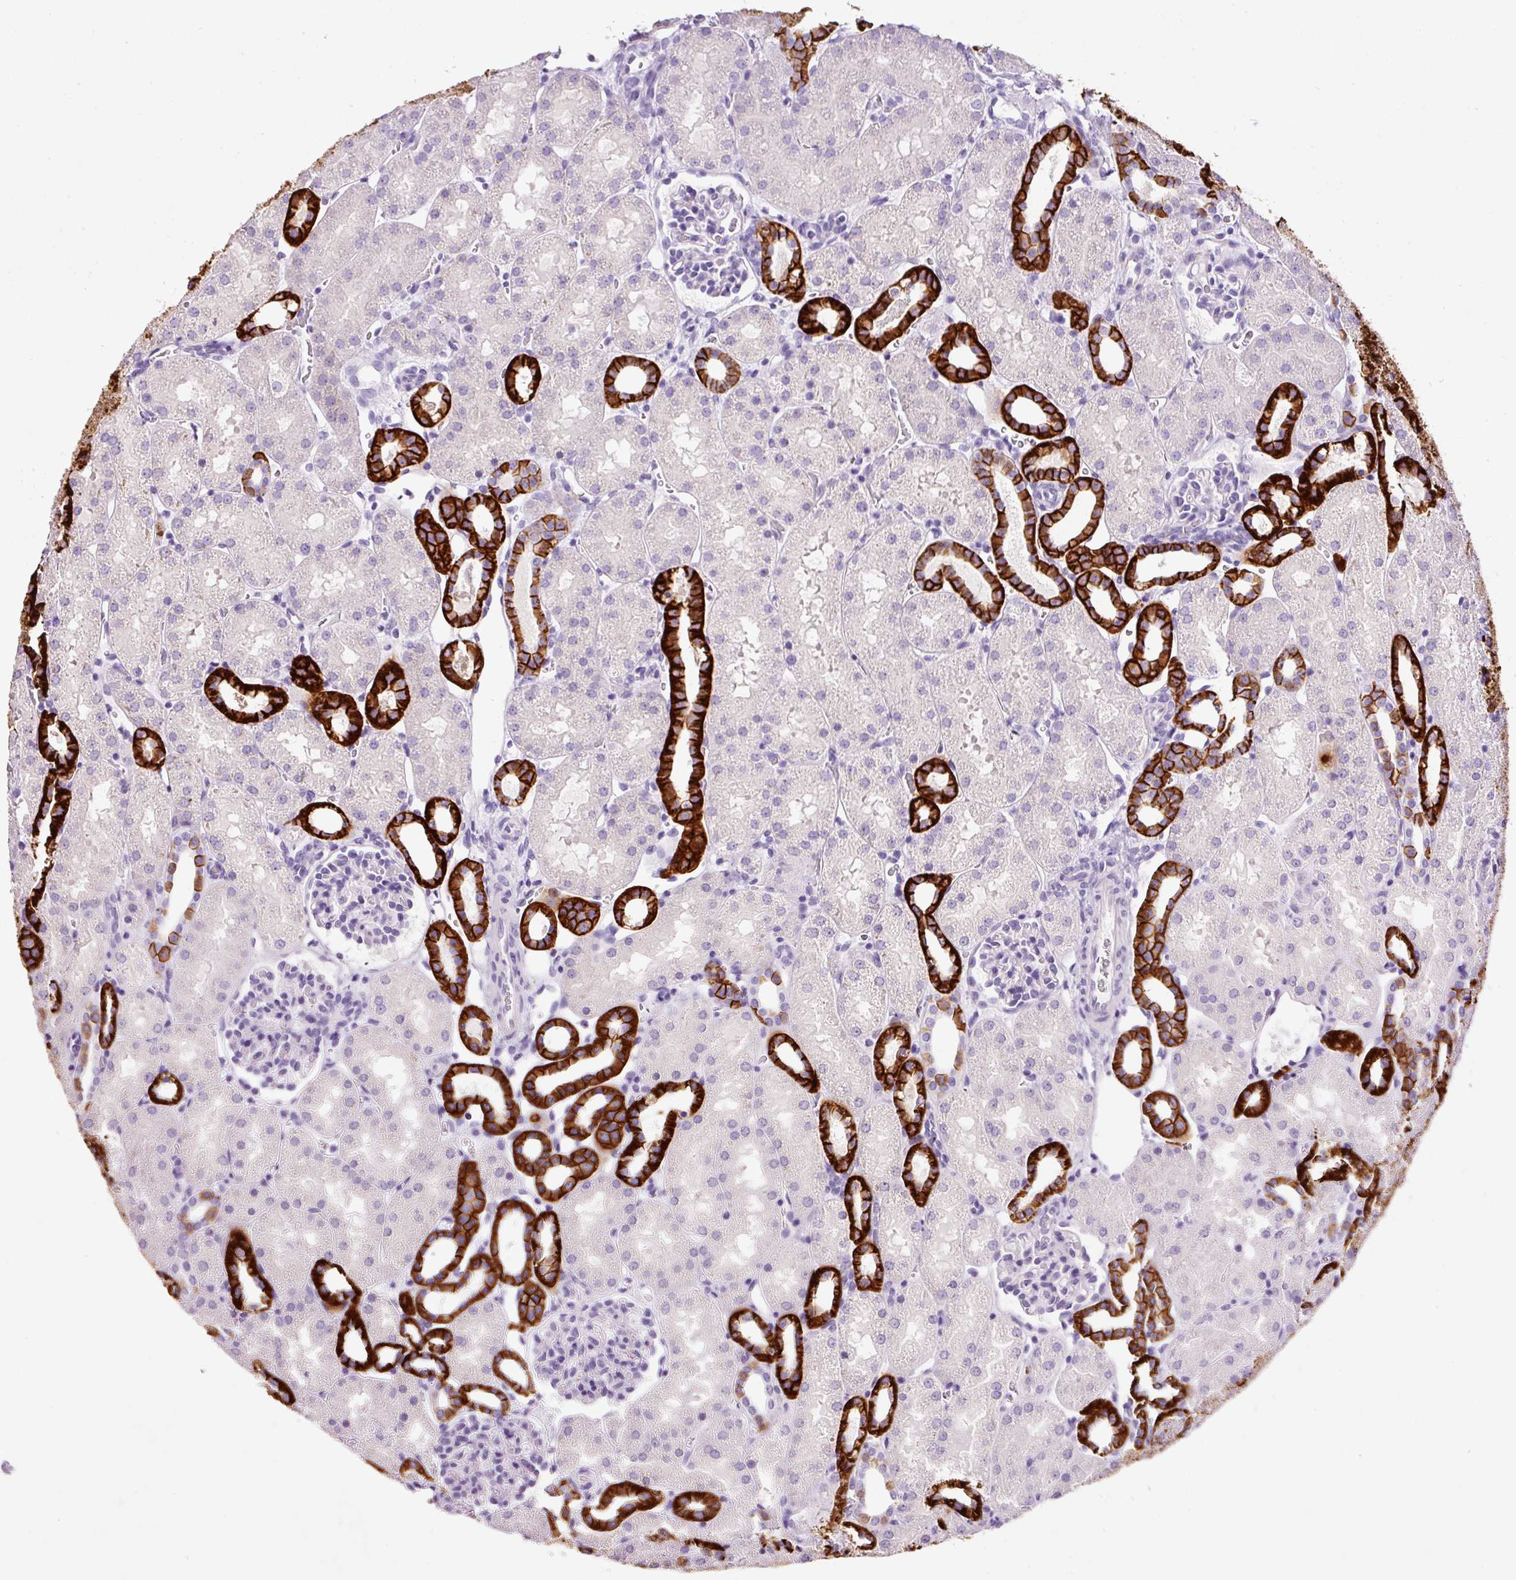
{"staining": {"intensity": "negative", "quantity": "none", "location": "none"}, "tissue": "kidney", "cell_type": "Cells in glomeruli", "image_type": "normal", "snomed": [{"axis": "morphology", "description": "Normal tissue, NOS"}, {"axis": "topography", "description": "Kidney"}], "caption": "This micrograph is of unremarkable kidney stained with immunohistochemistry (IHC) to label a protein in brown with the nuclei are counter-stained blue. There is no staining in cells in glomeruli.", "gene": "BSND", "patient": {"sex": "male", "age": 2}}